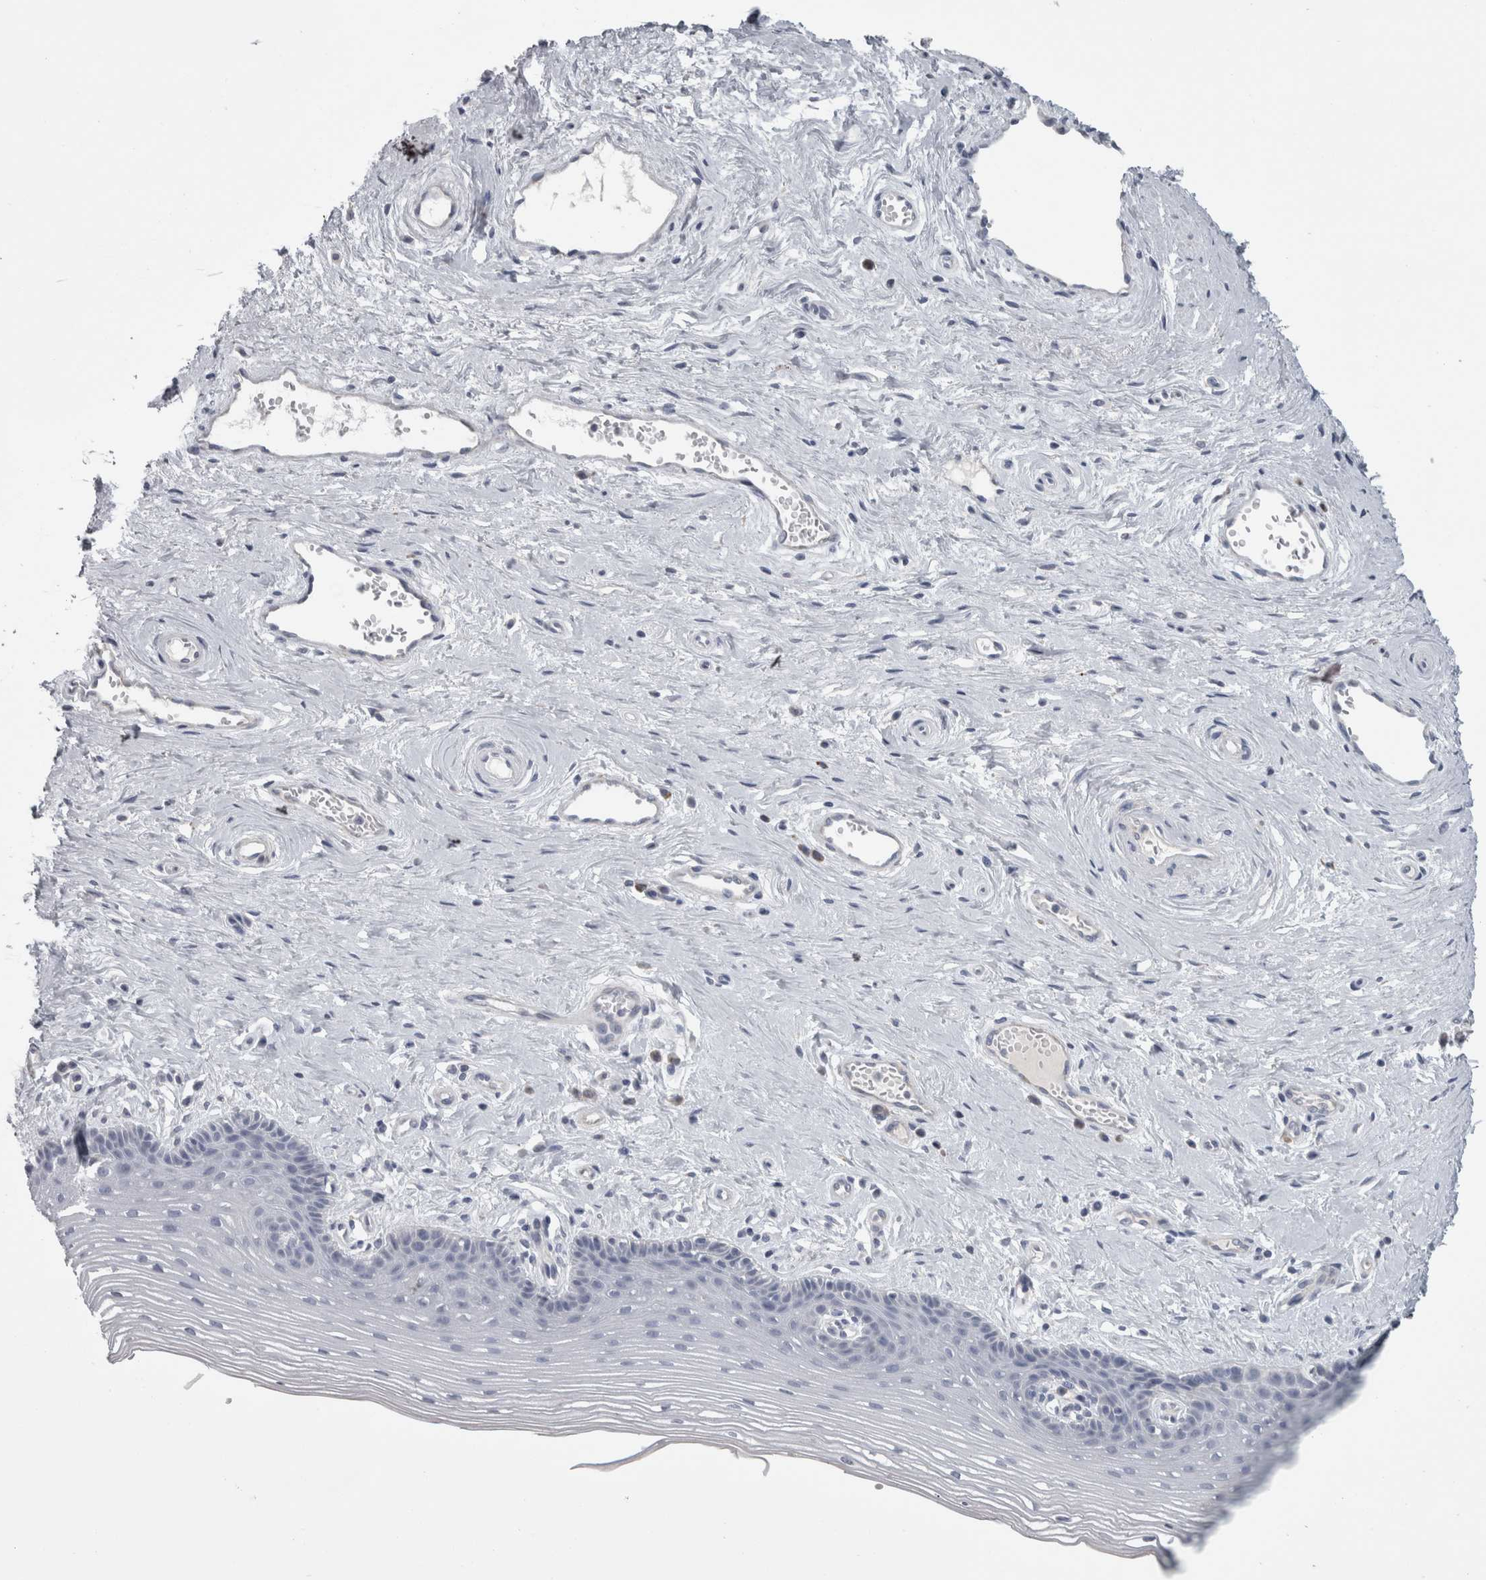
{"staining": {"intensity": "negative", "quantity": "none", "location": "none"}, "tissue": "vagina", "cell_type": "Squamous epithelial cells", "image_type": "normal", "snomed": [{"axis": "morphology", "description": "Normal tissue, NOS"}, {"axis": "topography", "description": "Vagina"}], "caption": "Squamous epithelial cells show no significant expression in normal vagina. (DAB (3,3'-diaminobenzidine) IHC with hematoxylin counter stain).", "gene": "TCAP", "patient": {"sex": "female", "age": 46}}